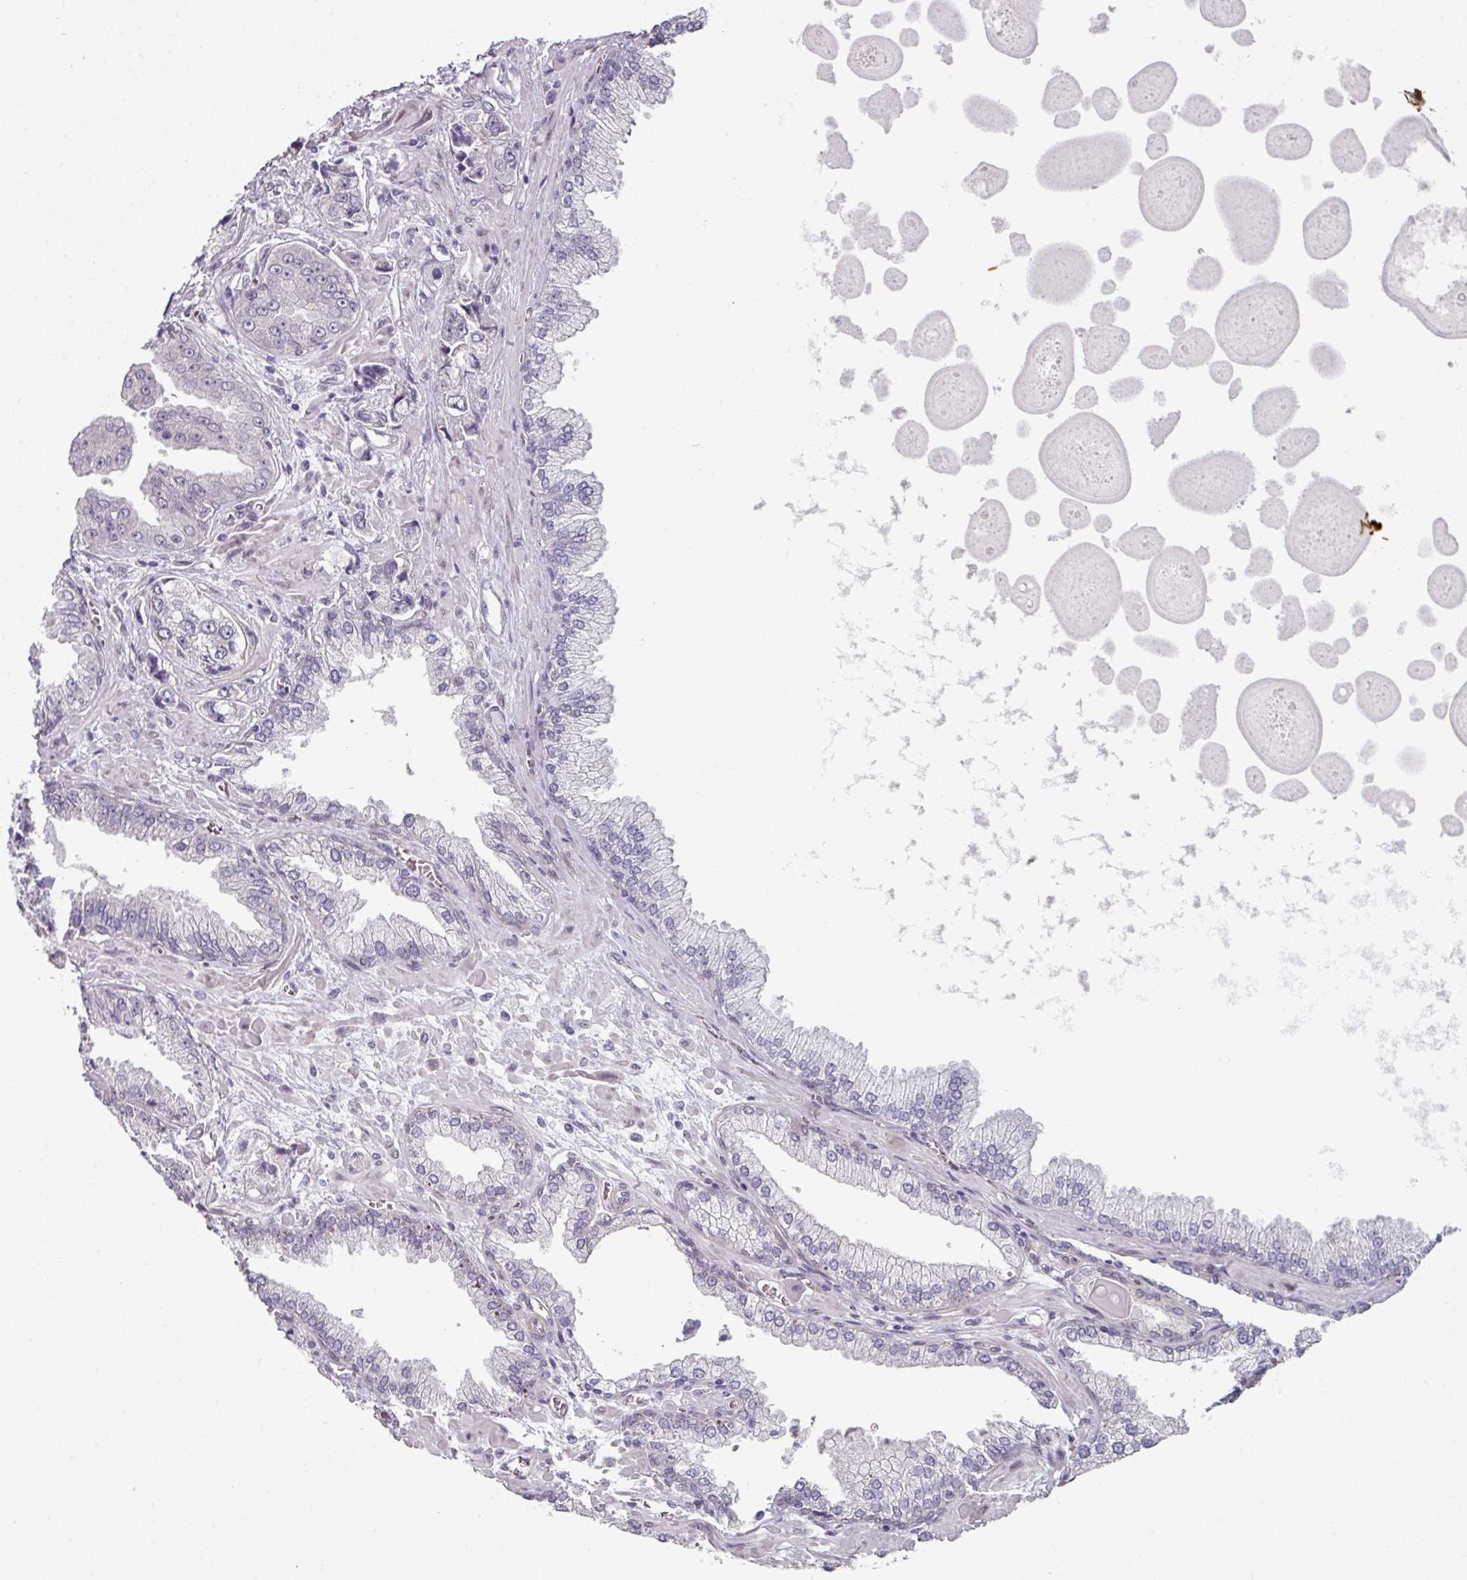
{"staining": {"intensity": "negative", "quantity": "none", "location": "none"}, "tissue": "prostate cancer", "cell_type": "Tumor cells", "image_type": "cancer", "snomed": [{"axis": "morphology", "description": "Adenocarcinoma, High grade"}, {"axis": "topography", "description": "Prostate"}], "caption": "Photomicrograph shows no protein staining in tumor cells of adenocarcinoma (high-grade) (prostate) tissue.", "gene": "TMCC1", "patient": {"sex": "male", "age": 74}}